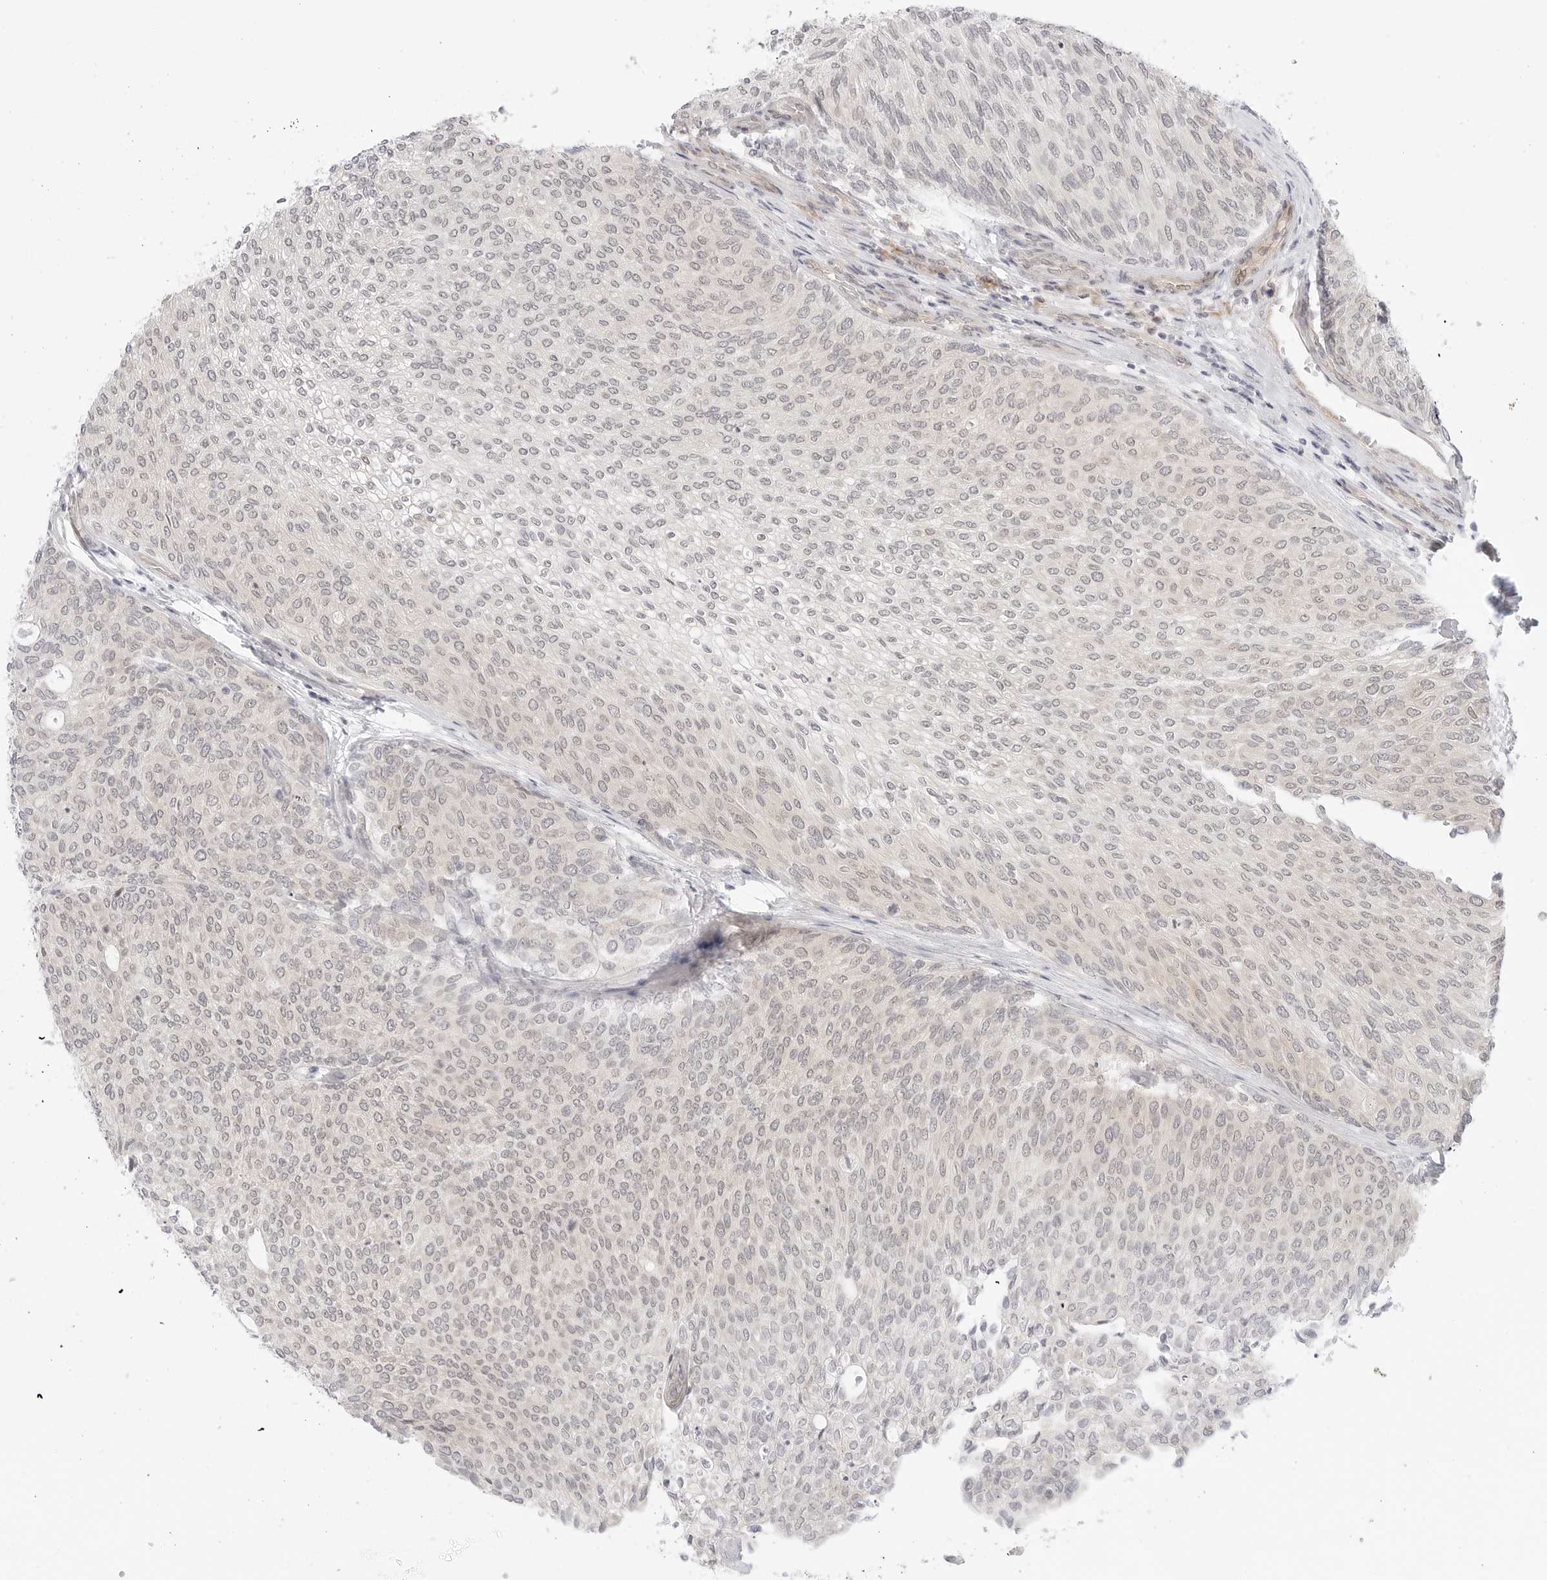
{"staining": {"intensity": "negative", "quantity": "none", "location": "none"}, "tissue": "urothelial cancer", "cell_type": "Tumor cells", "image_type": "cancer", "snomed": [{"axis": "morphology", "description": "Urothelial carcinoma, Low grade"}, {"axis": "topography", "description": "Urinary bladder"}], "caption": "Photomicrograph shows no protein staining in tumor cells of urothelial cancer tissue. (Stains: DAB immunohistochemistry (IHC) with hematoxylin counter stain, Microscopy: brightfield microscopy at high magnification).", "gene": "TCP1", "patient": {"sex": "female", "age": 79}}